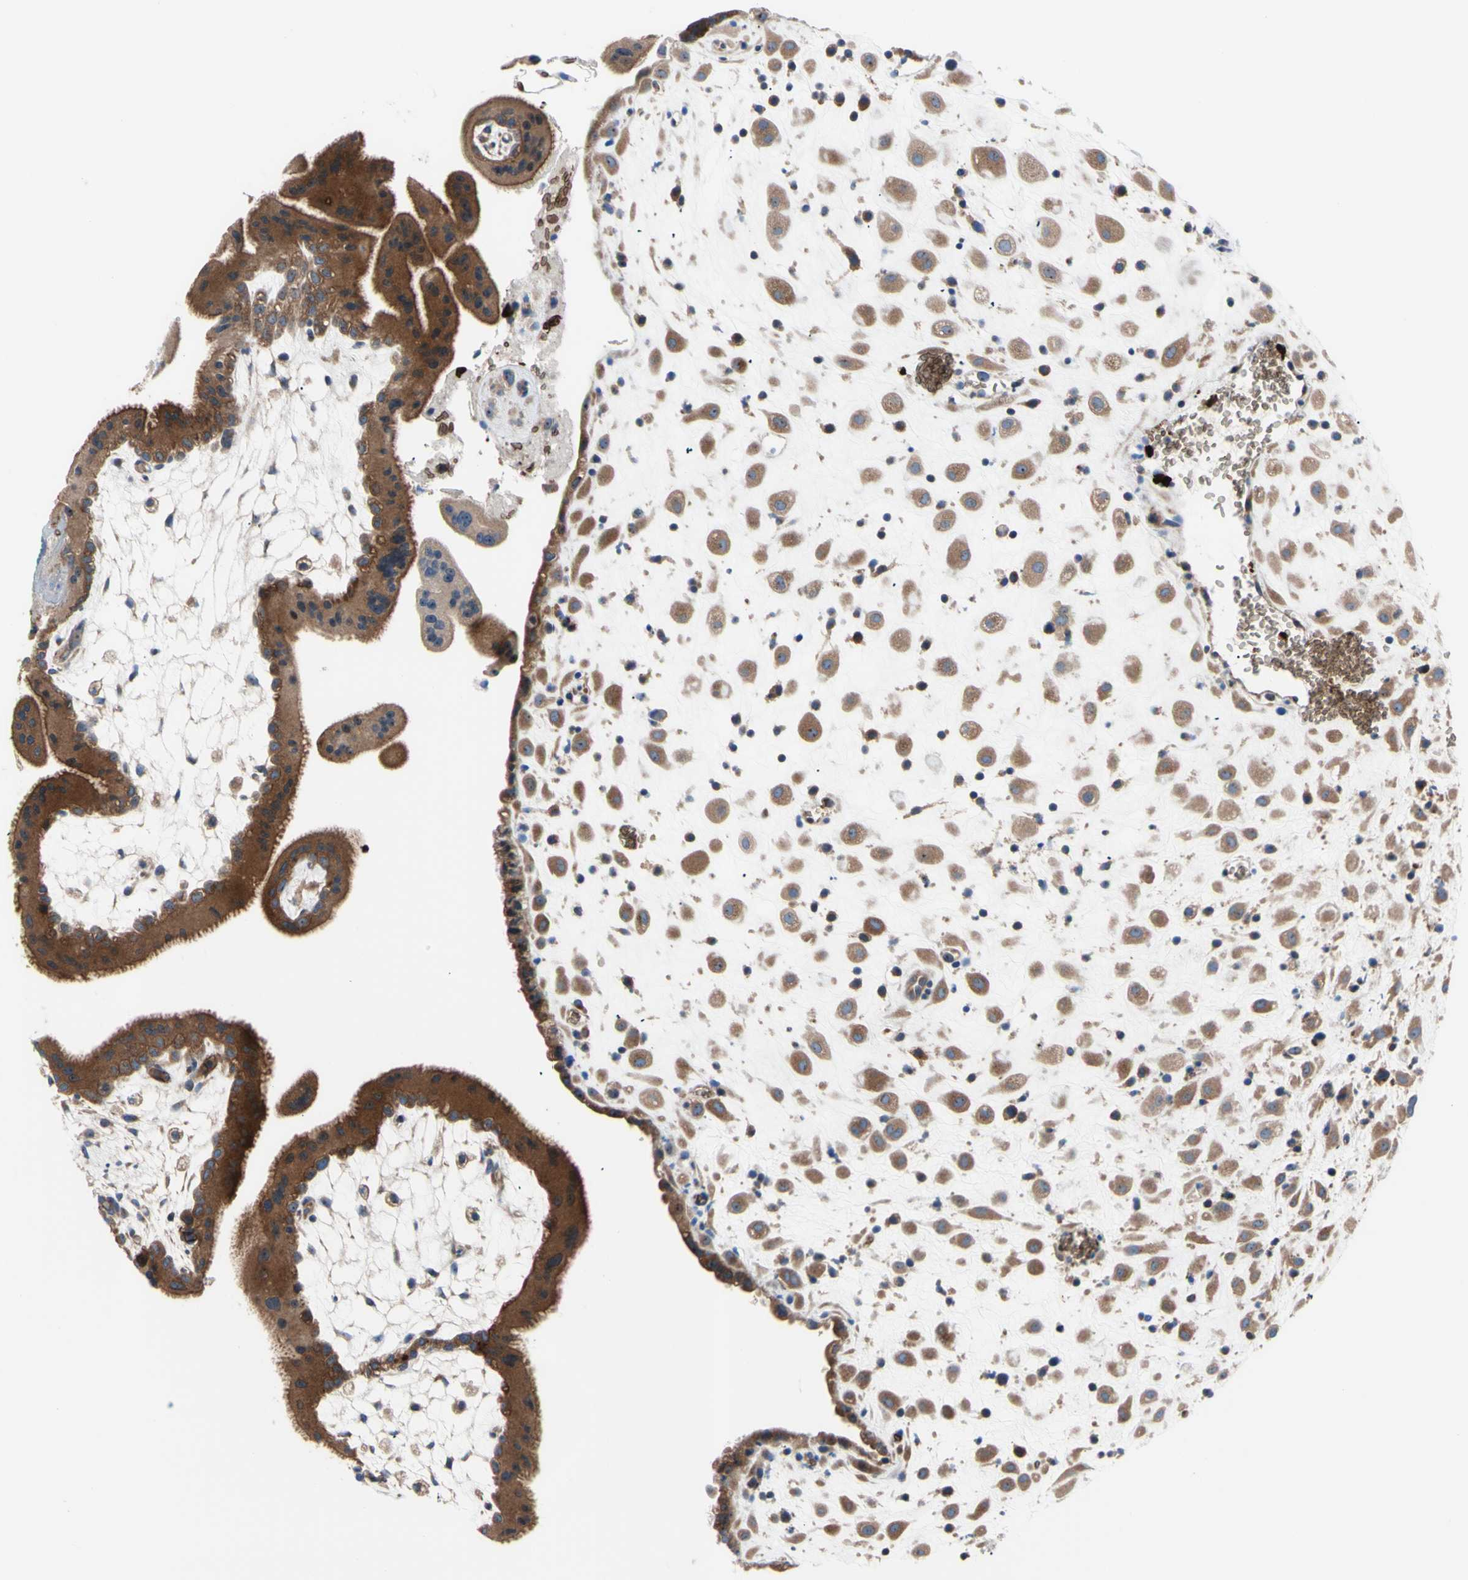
{"staining": {"intensity": "moderate", "quantity": ">75%", "location": "cytoplasmic/membranous,nuclear"}, "tissue": "placenta", "cell_type": "Decidual cells", "image_type": "normal", "snomed": [{"axis": "morphology", "description": "Normal tissue, NOS"}, {"axis": "topography", "description": "Placenta"}], "caption": "Immunohistochemistry (IHC) (DAB (3,3'-diaminobenzidine)) staining of normal placenta exhibits moderate cytoplasmic/membranous,nuclear protein positivity in approximately >75% of decidual cells. (DAB = brown stain, brightfield microscopy at high magnification).", "gene": "USP9X", "patient": {"sex": "female", "age": 35}}